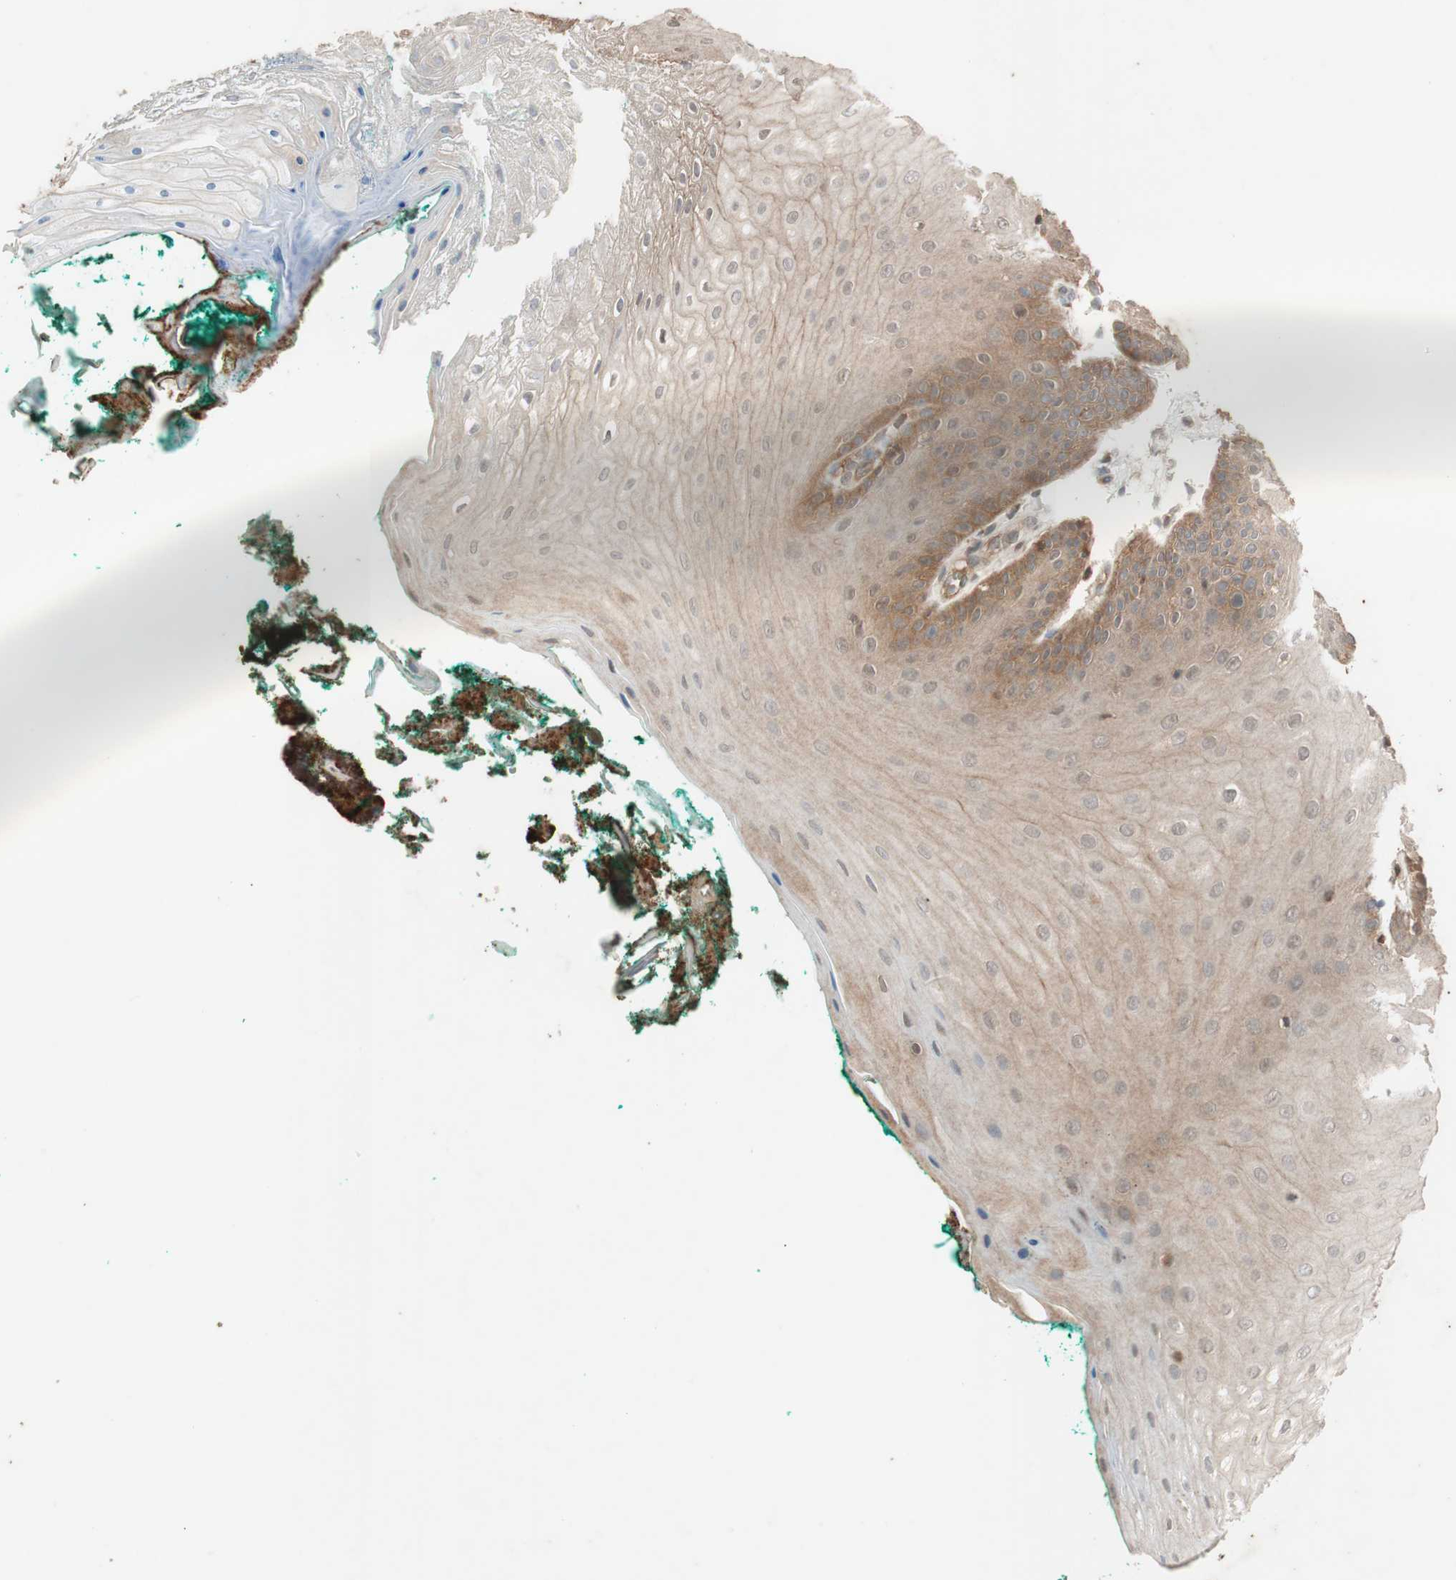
{"staining": {"intensity": "moderate", "quantity": "<25%", "location": "cytoplasmic/membranous"}, "tissue": "oral mucosa", "cell_type": "Squamous epithelial cells", "image_type": "normal", "snomed": [{"axis": "morphology", "description": "Normal tissue, NOS"}, {"axis": "topography", "description": "Skeletal muscle"}, {"axis": "topography", "description": "Oral tissue"}], "caption": "Immunohistochemical staining of benign human oral mucosa exhibits moderate cytoplasmic/membranous protein positivity in about <25% of squamous epithelial cells. The protein is stained brown, and the nuclei are stained in blue (DAB IHC with brightfield microscopy, high magnification).", "gene": "EPHA8", "patient": {"sex": "male", "age": 58}}